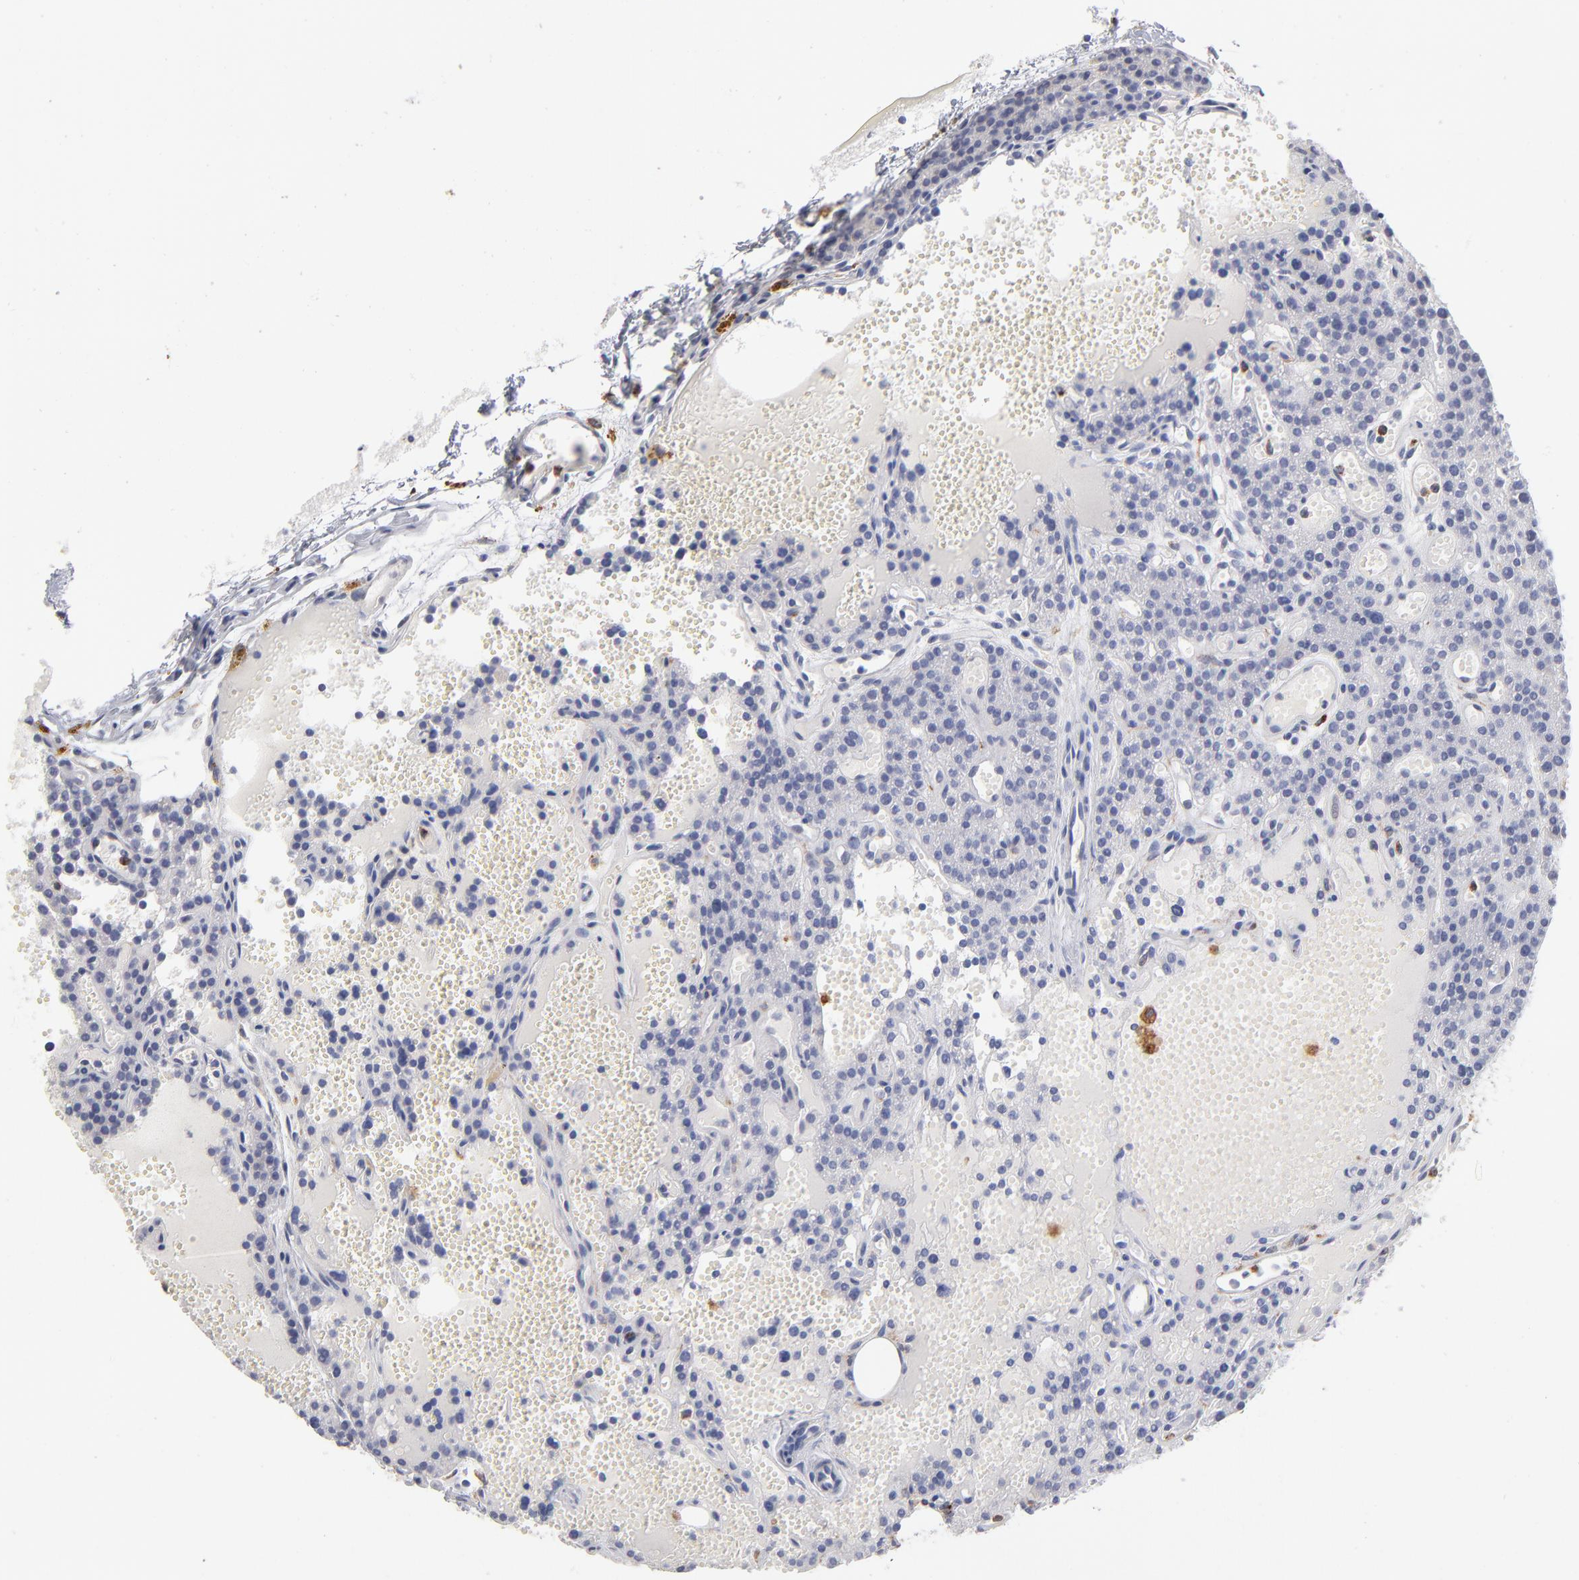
{"staining": {"intensity": "negative", "quantity": "none", "location": "none"}, "tissue": "parathyroid gland", "cell_type": "Glandular cells", "image_type": "normal", "snomed": [{"axis": "morphology", "description": "Normal tissue, NOS"}, {"axis": "topography", "description": "Parathyroid gland"}], "caption": "The image demonstrates no staining of glandular cells in normal parathyroid gland. The staining is performed using DAB (3,3'-diaminobenzidine) brown chromogen with nuclei counter-stained in using hematoxylin.", "gene": "CD180", "patient": {"sex": "male", "age": 25}}